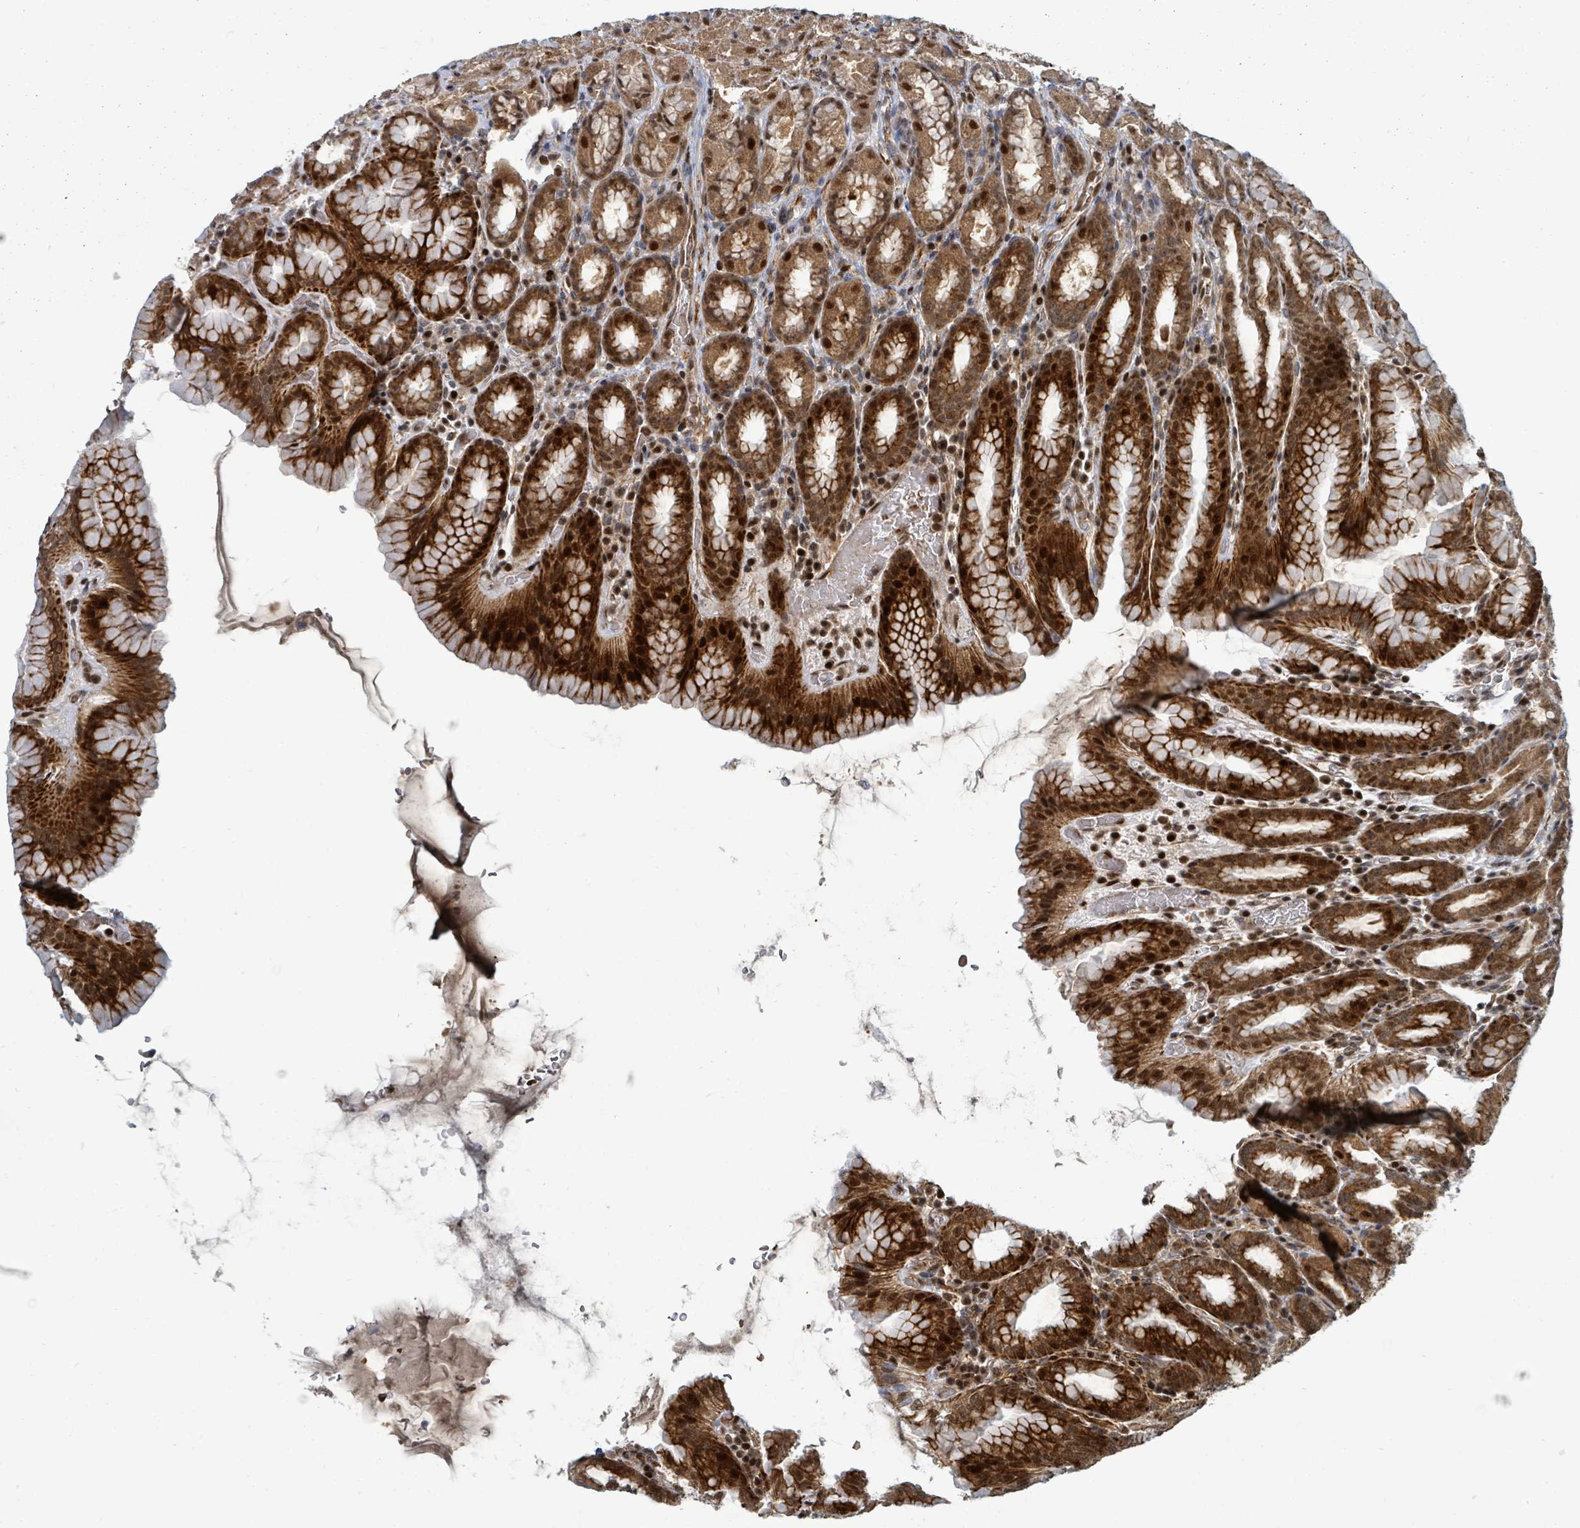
{"staining": {"intensity": "strong", "quantity": ">75%", "location": "cytoplasmic/membranous,nuclear"}, "tissue": "stomach", "cell_type": "Glandular cells", "image_type": "normal", "snomed": [{"axis": "morphology", "description": "Normal tissue, NOS"}, {"axis": "topography", "description": "Stomach, upper"}, {"axis": "topography", "description": "Stomach"}], "caption": "The photomicrograph exhibits immunohistochemical staining of unremarkable stomach. There is strong cytoplasmic/membranous,nuclear expression is identified in approximately >75% of glandular cells.", "gene": "TRDMT1", "patient": {"sex": "male", "age": 68}}